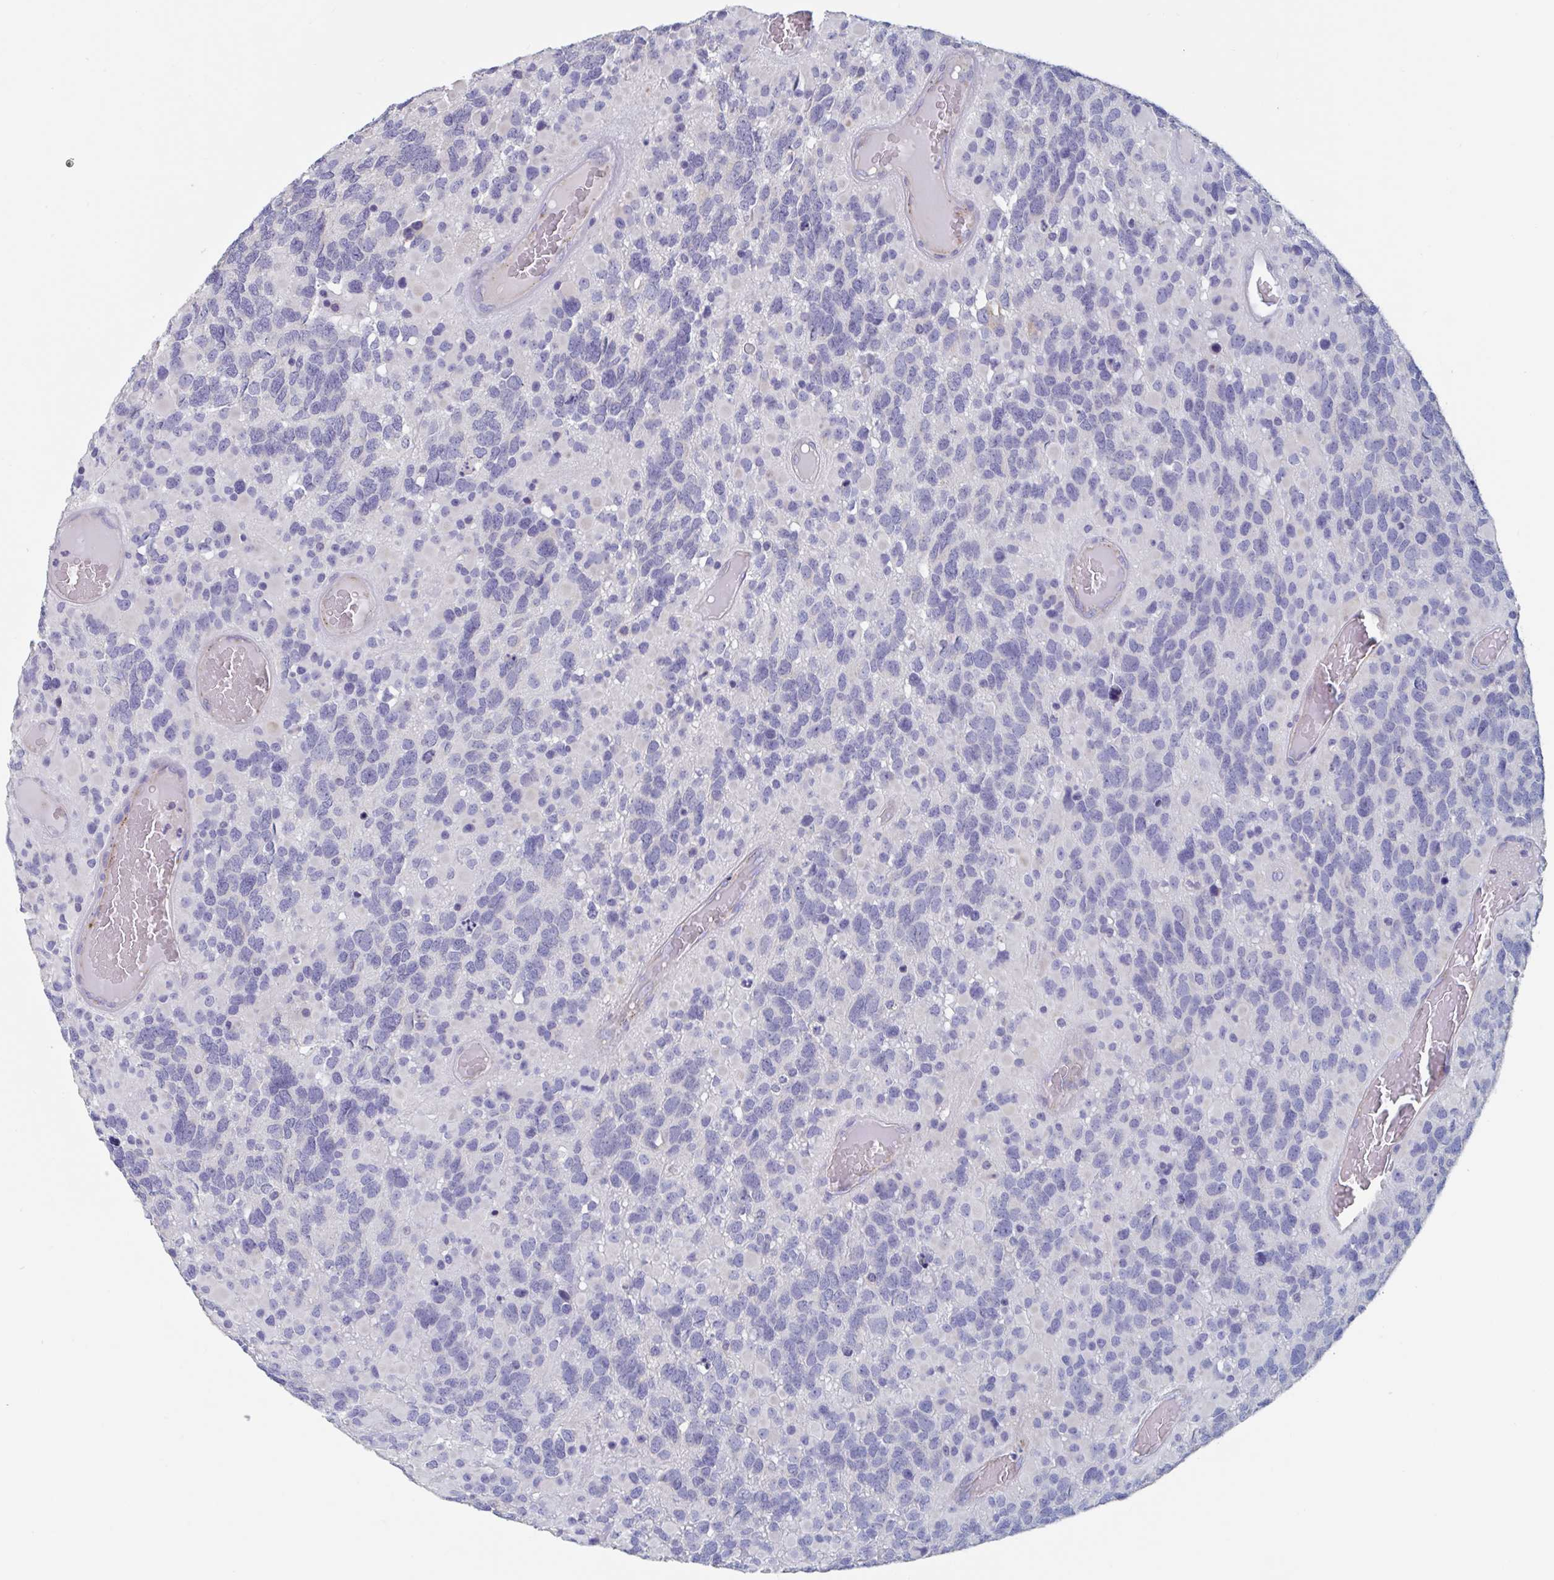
{"staining": {"intensity": "negative", "quantity": "none", "location": "none"}, "tissue": "glioma", "cell_type": "Tumor cells", "image_type": "cancer", "snomed": [{"axis": "morphology", "description": "Glioma, malignant, High grade"}, {"axis": "topography", "description": "Brain"}], "caption": "Photomicrograph shows no protein expression in tumor cells of high-grade glioma (malignant) tissue. The staining is performed using DAB brown chromogen with nuclei counter-stained in using hematoxylin.", "gene": "ABHD16A", "patient": {"sex": "female", "age": 40}}